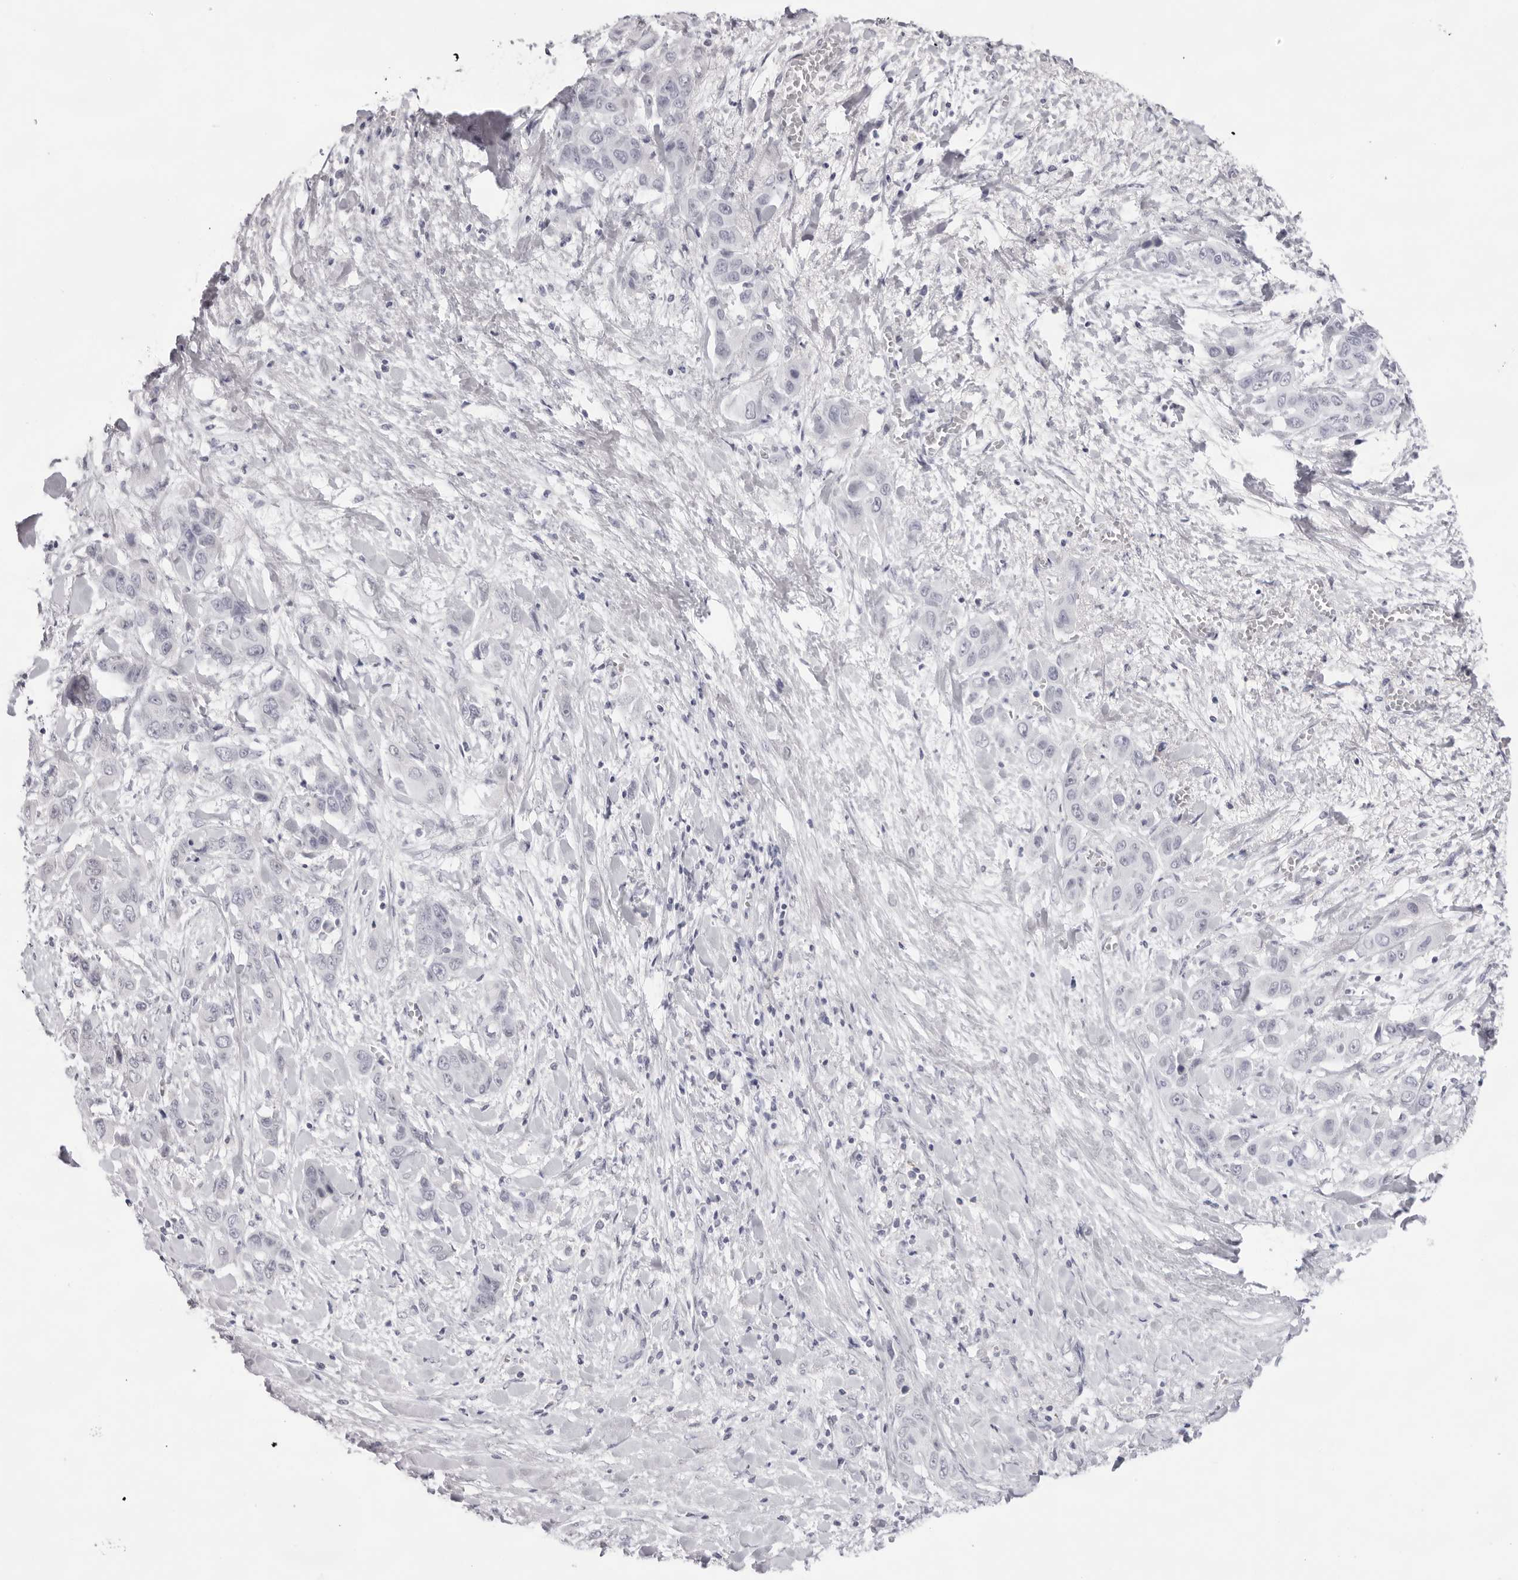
{"staining": {"intensity": "negative", "quantity": "none", "location": "none"}, "tissue": "liver cancer", "cell_type": "Tumor cells", "image_type": "cancer", "snomed": [{"axis": "morphology", "description": "Cholangiocarcinoma"}, {"axis": "topography", "description": "Liver"}], "caption": "Immunohistochemistry photomicrograph of liver cancer (cholangiocarcinoma) stained for a protein (brown), which exhibits no positivity in tumor cells. (DAB (3,3'-diaminobenzidine) immunohistochemistry (IHC) visualized using brightfield microscopy, high magnification).", "gene": "KLK12", "patient": {"sex": "female", "age": 52}}